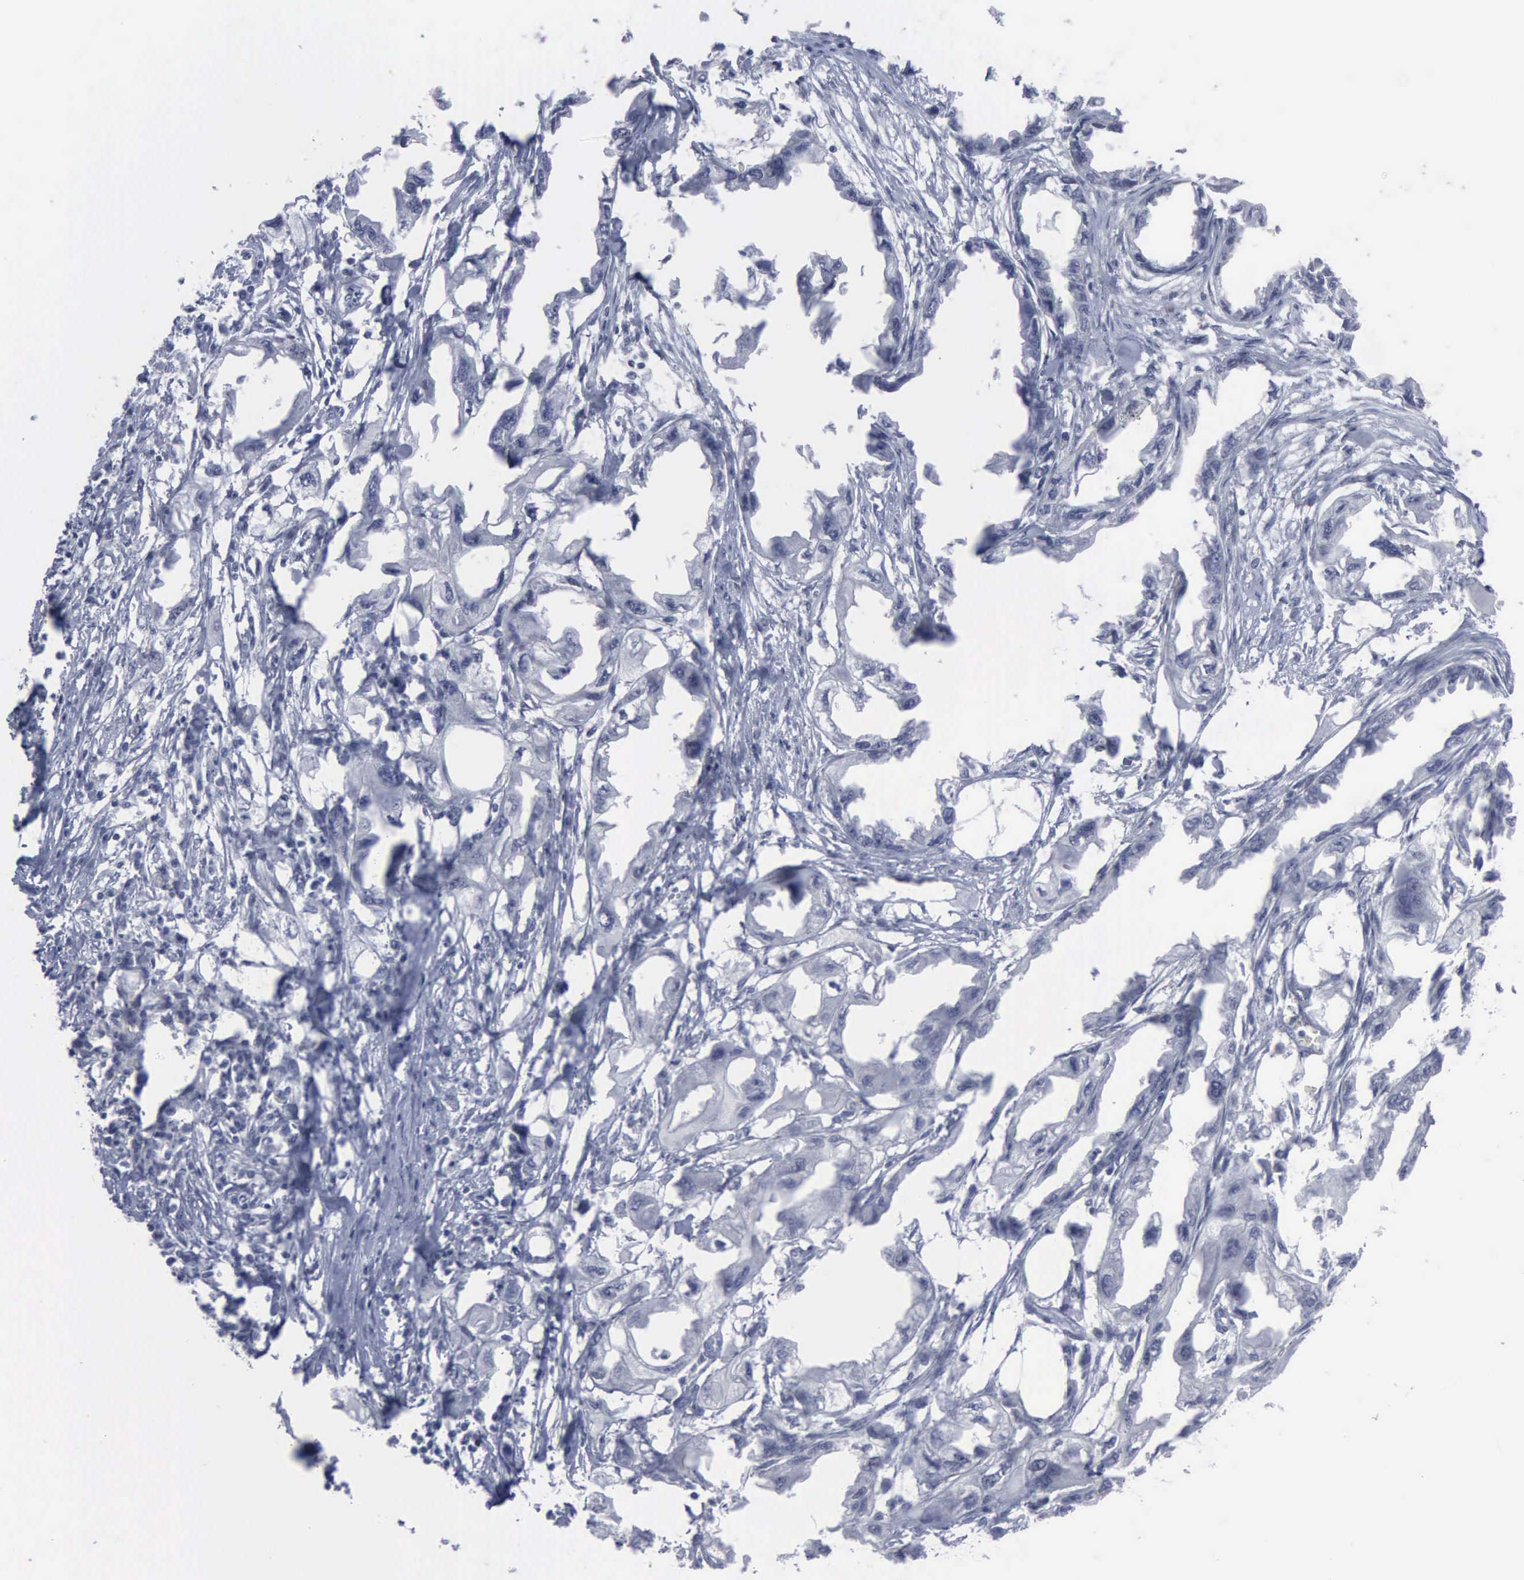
{"staining": {"intensity": "negative", "quantity": "none", "location": "none"}, "tissue": "endometrial cancer", "cell_type": "Tumor cells", "image_type": "cancer", "snomed": [{"axis": "morphology", "description": "Adenocarcinoma, NOS"}, {"axis": "topography", "description": "Endometrium"}], "caption": "This is a micrograph of immunohistochemistry (IHC) staining of endometrial cancer (adenocarcinoma), which shows no staining in tumor cells. (Stains: DAB (3,3'-diaminobenzidine) immunohistochemistry (IHC) with hematoxylin counter stain, Microscopy: brightfield microscopy at high magnification).", "gene": "MCM5", "patient": {"sex": "female", "age": 67}}